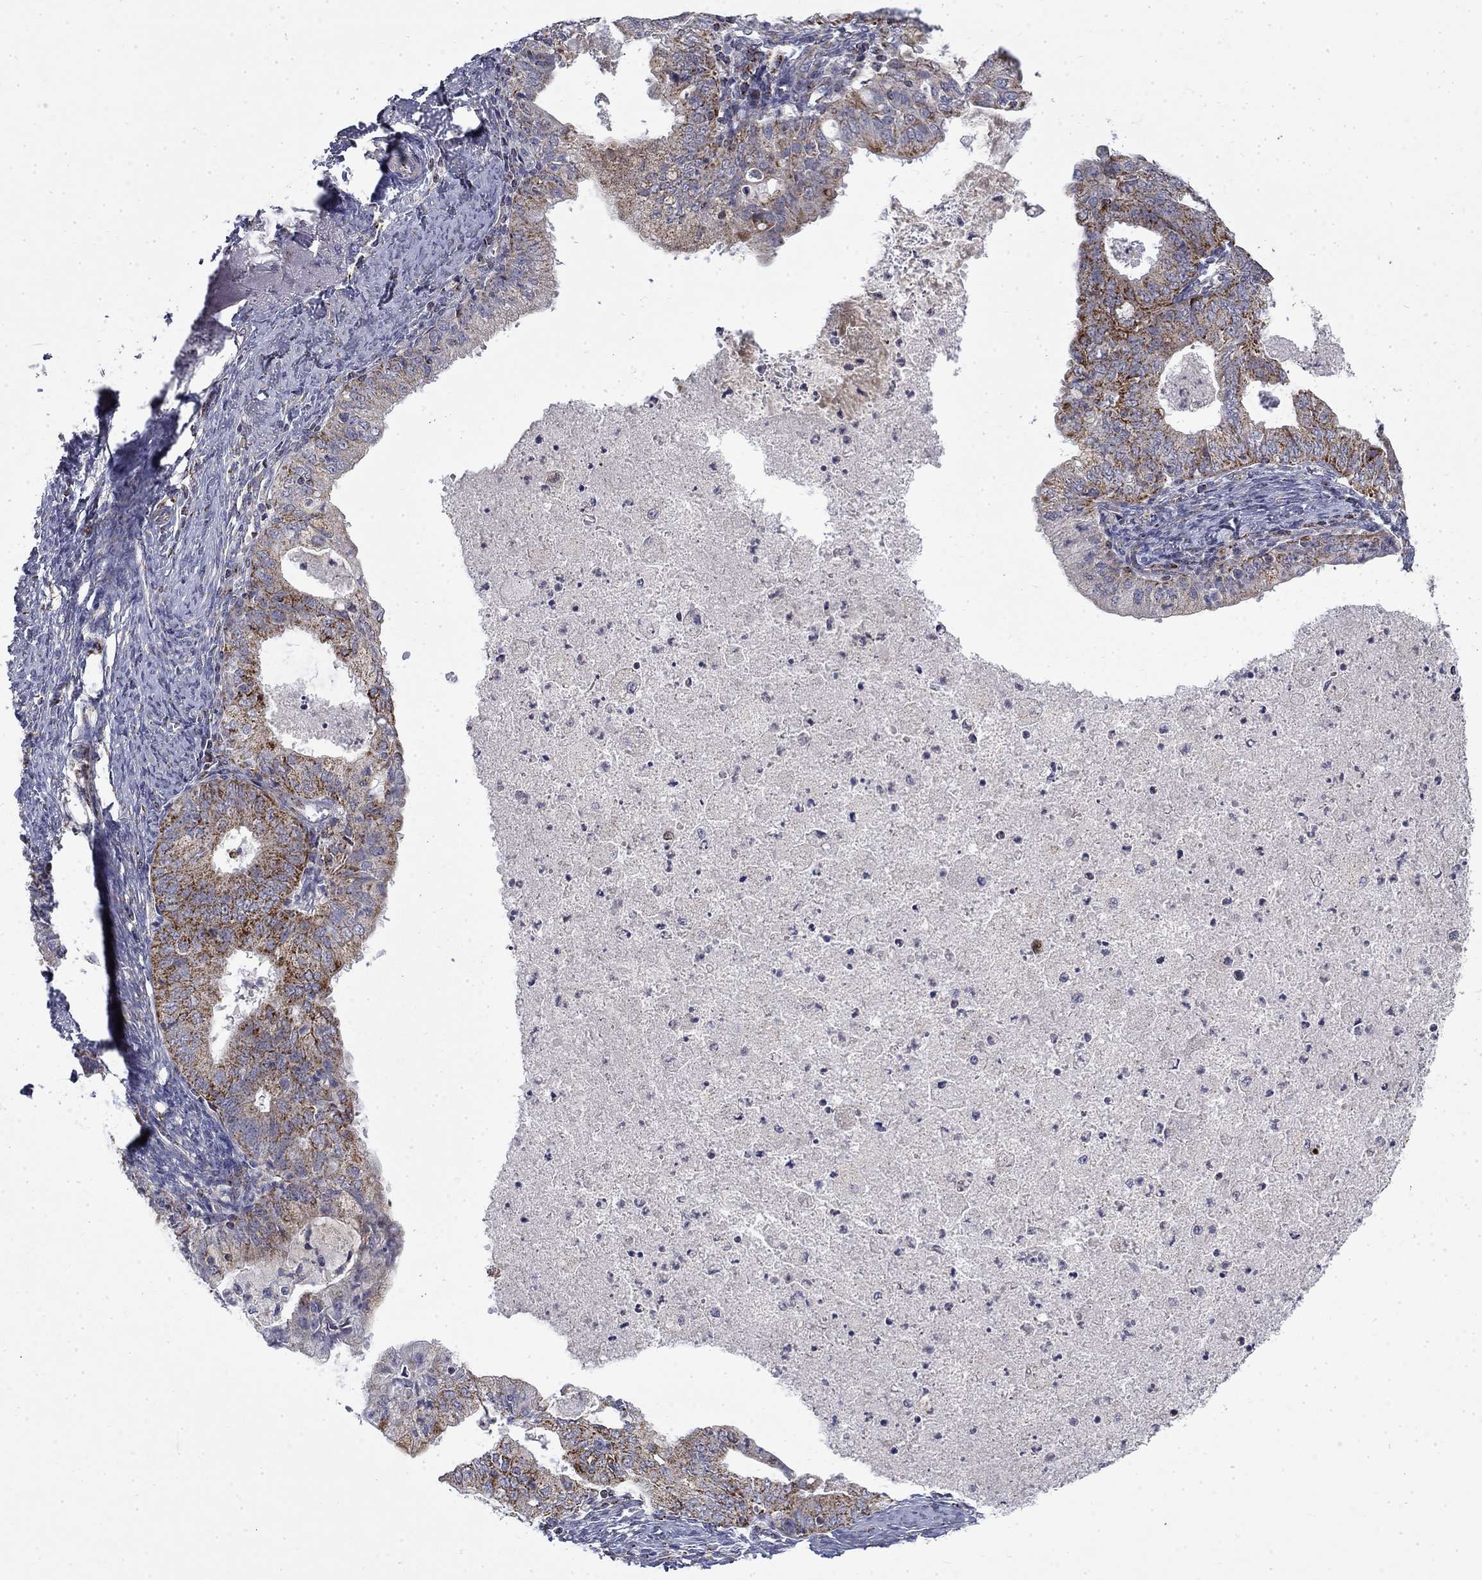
{"staining": {"intensity": "moderate", "quantity": "<25%", "location": "cytoplasmic/membranous"}, "tissue": "endometrial cancer", "cell_type": "Tumor cells", "image_type": "cancer", "snomed": [{"axis": "morphology", "description": "Adenocarcinoma, NOS"}, {"axis": "topography", "description": "Endometrium"}], "caption": "DAB (3,3'-diaminobenzidine) immunohistochemical staining of endometrial cancer (adenocarcinoma) exhibits moderate cytoplasmic/membranous protein positivity in approximately <25% of tumor cells.", "gene": "PCBP3", "patient": {"sex": "female", "age": 57}}